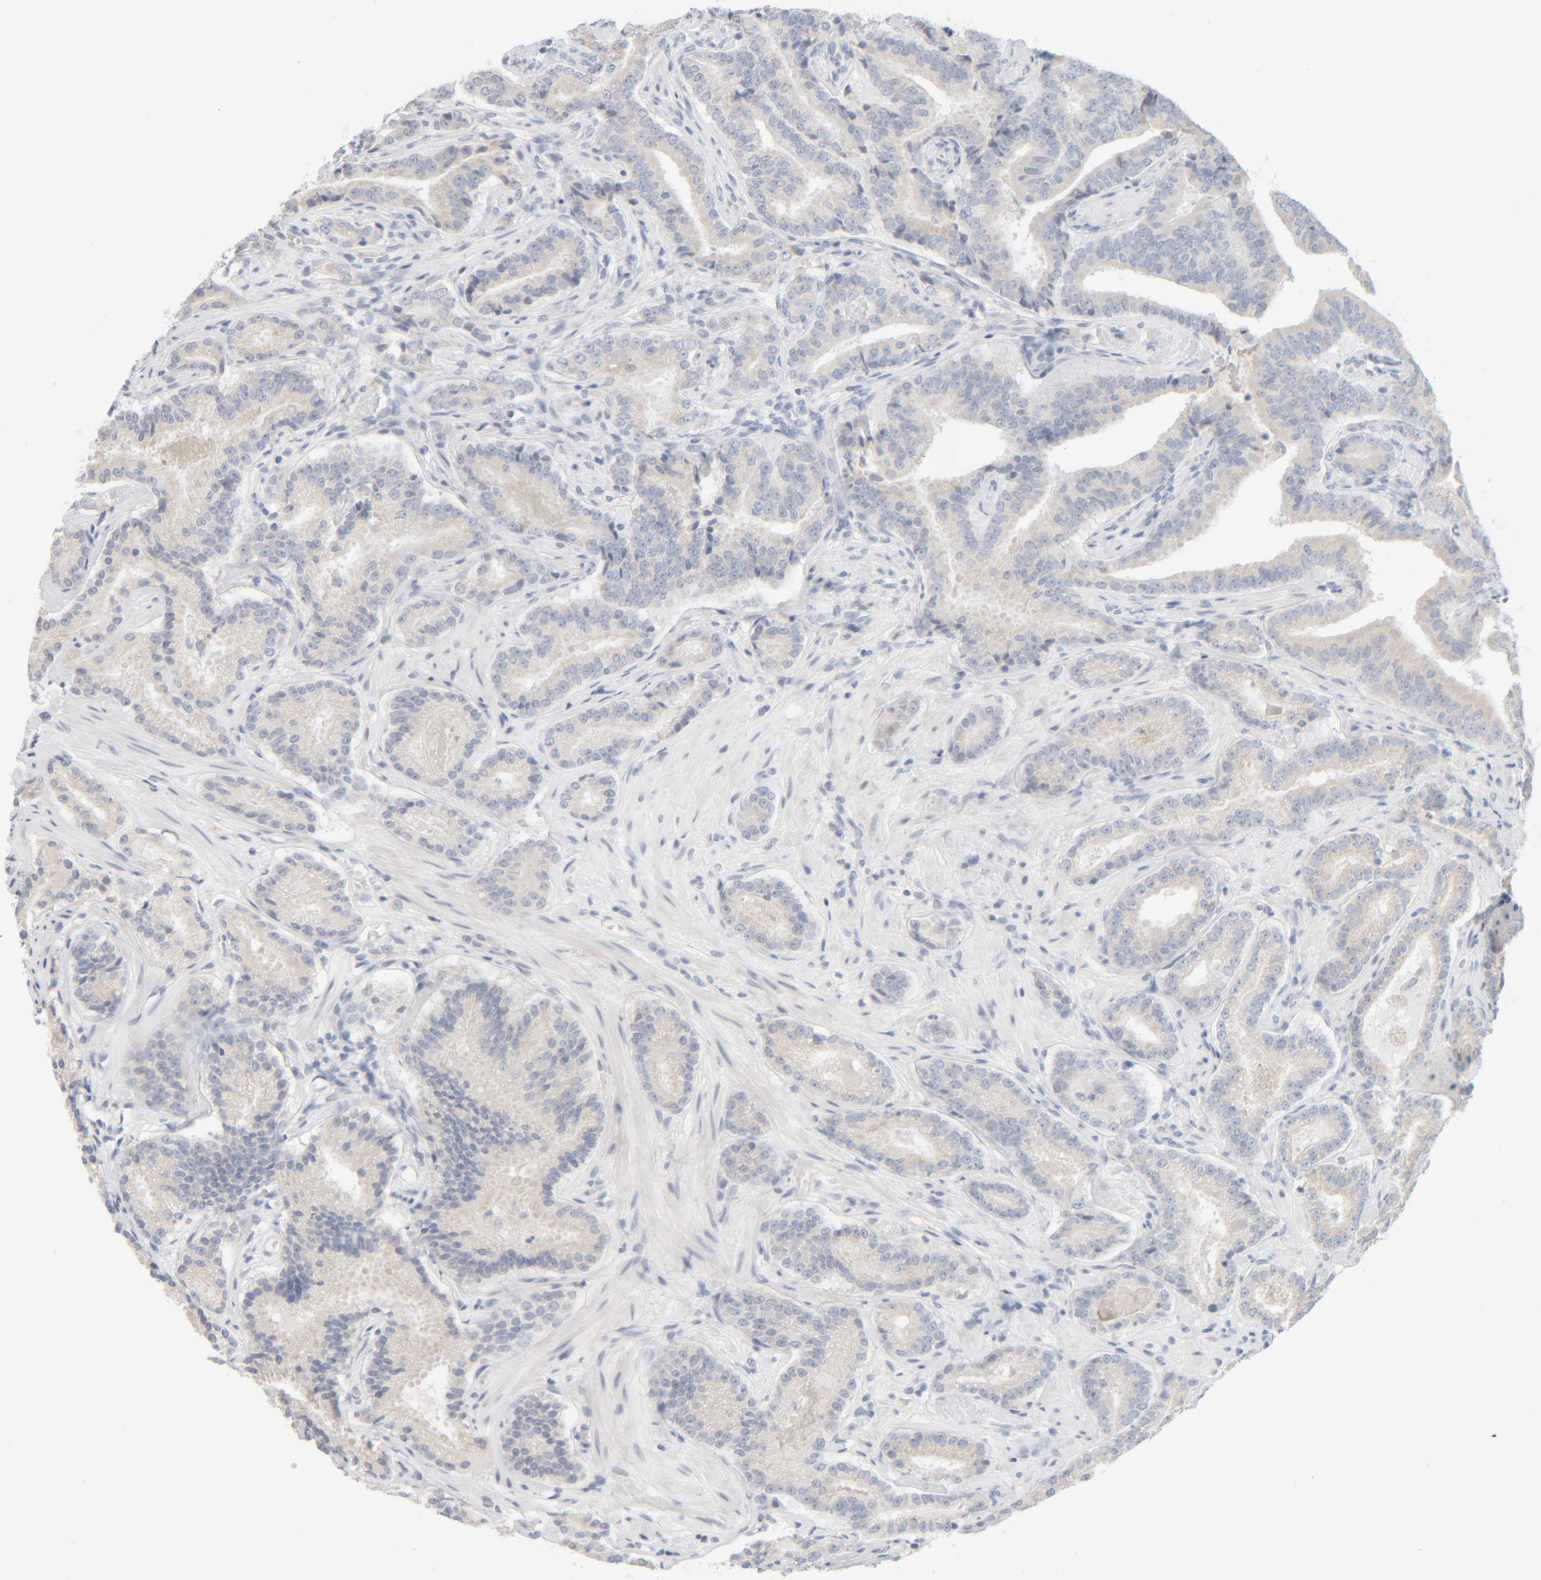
{"staining": {"intensity": "negative", "quantity": "none", "location": "none"}, "tissue": "prostate cancer", "cell_type": "Tumor cells", "image_type": "cancer", "snomed": [{"axis": "morphology", "description": "Adenocarcinoma, Low grade"}, {"axis": "topography", "description": "Prostate"}], "caption": "Tumor cells show no significant positivity in adenocarcinoma (low-grade) (prostate). Nuclei are stained in blue.", "gene": "RIDA", "patient": {"sex": "male", "age": 51}}